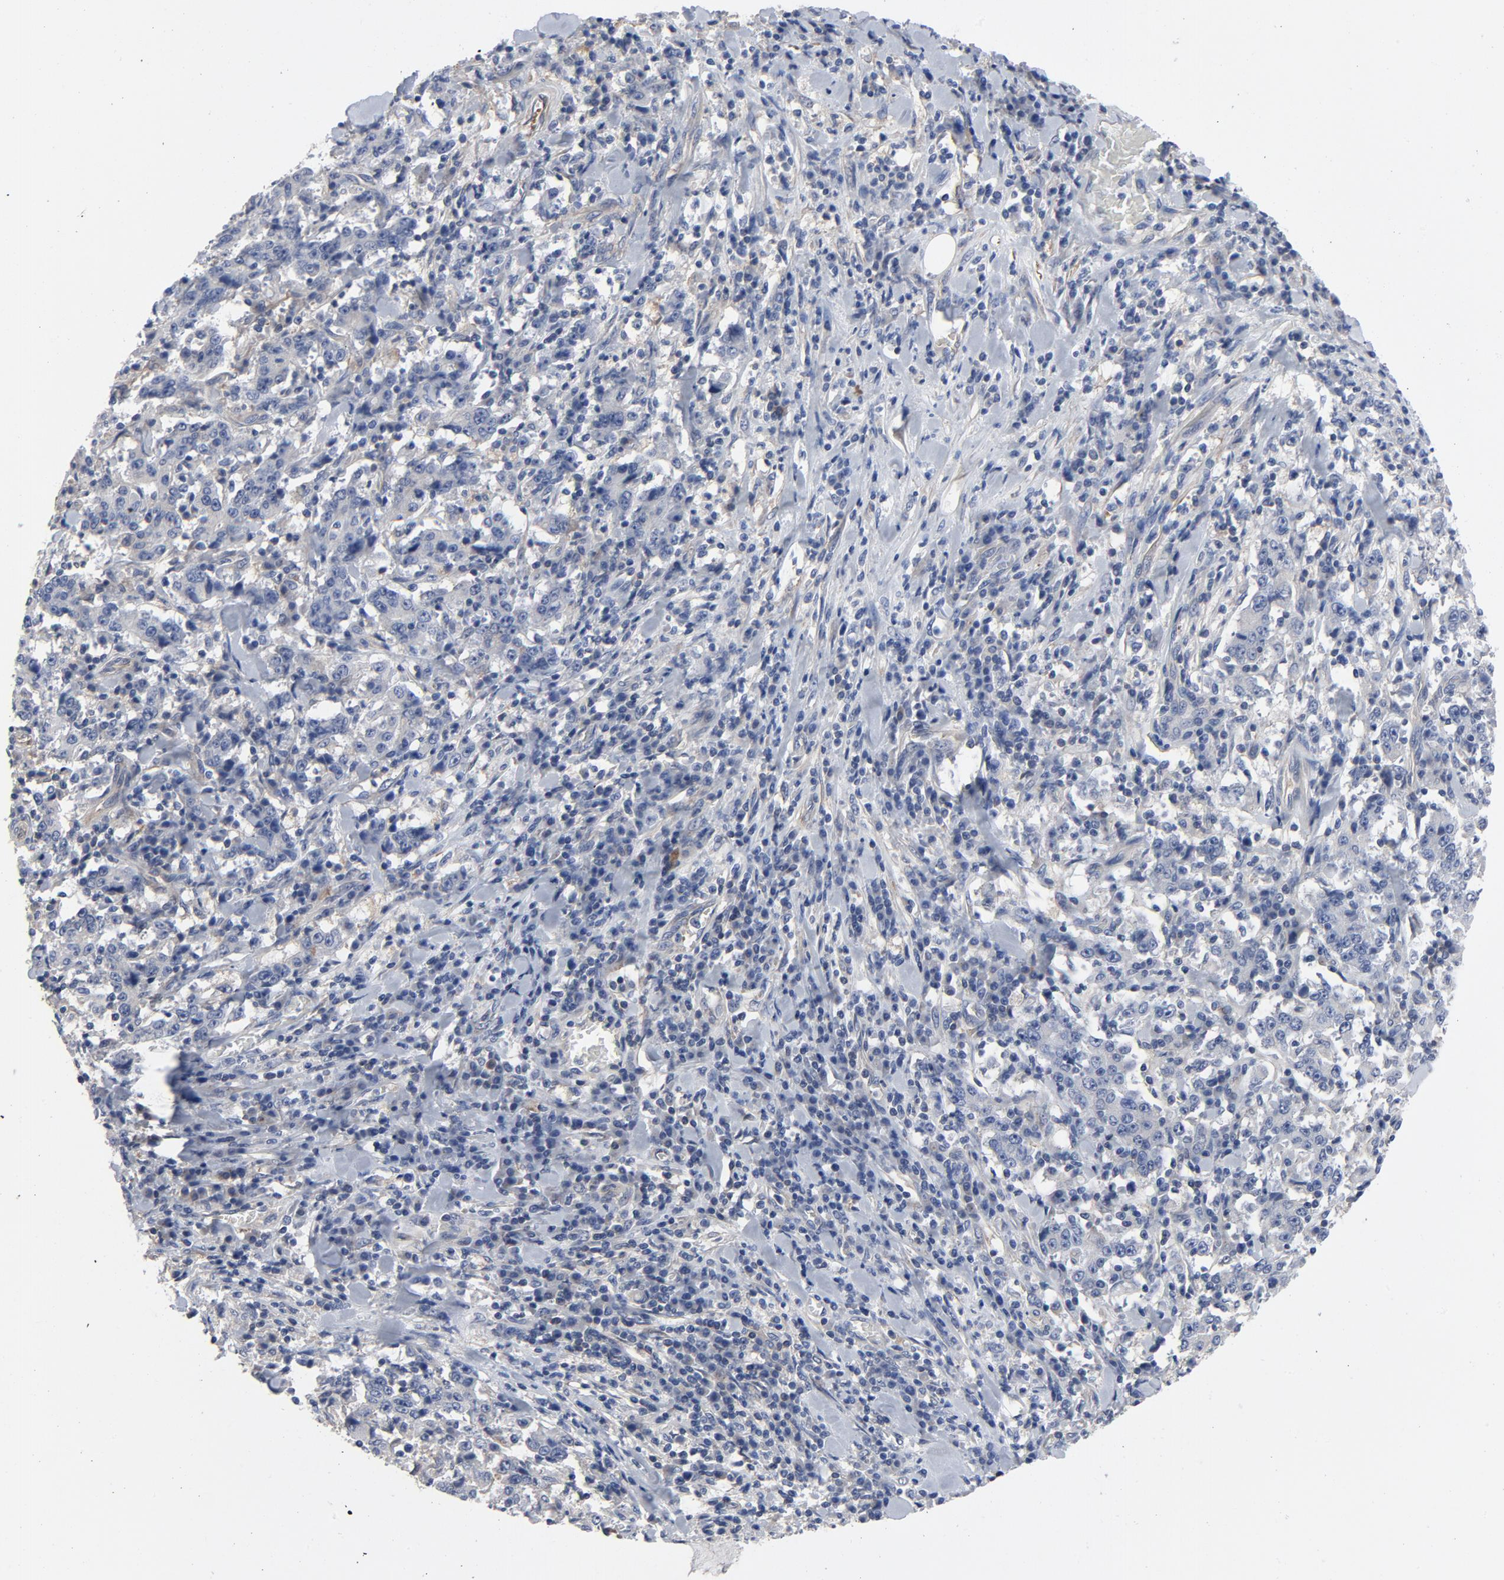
{"staining": {"intensity": "negative", "quantity": "none", "location": "none"}, "tissue": "stomach cancer", "cell_type": "Tumor cells", "image_type": "cancer", "snomed": [{"axis": "morphology", "description": "Normal tissue, NOS"}, {"axis": "morphology", "description": "Adenocarcinoma, NOS"}, {"axis": "topography", "description": "Stomach, upper"}, {"axis": "topography", "description": "Stomach"}], "caption": "High magnification brightfield microscopy of stomach cancer stained with DAB (3,3'-diaminobenzidine) (brown) and counterstained with hematoxylin (blue): tumor cells show no significant staining.", "gene": "DYNLT3", "patient": {"sex": "male", "age": 59}}